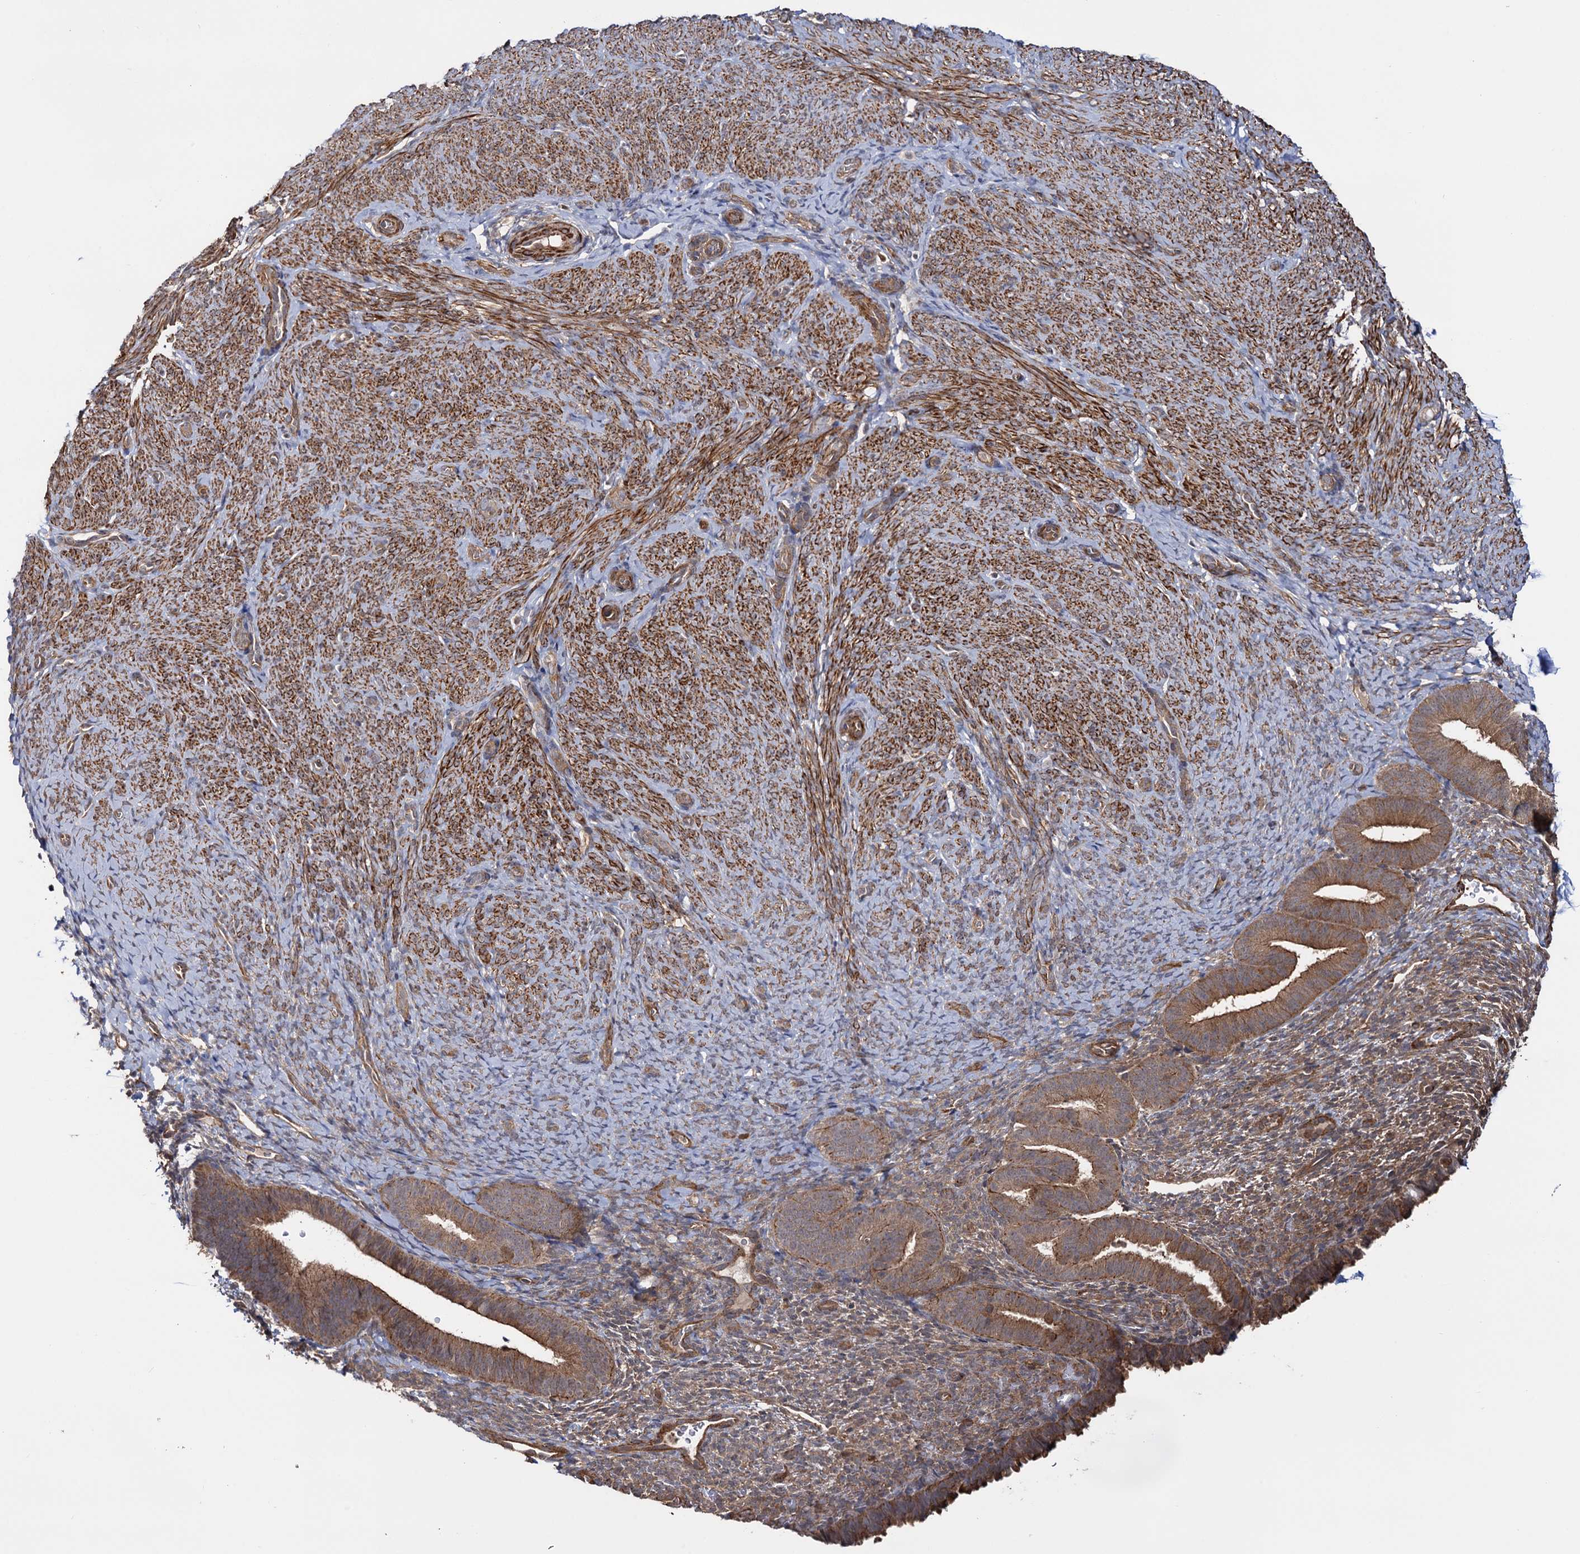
{"staining": {"intensity": "moderate", "quantity": "<25%", "location": "cytoplasmic/membranous"}, "tissue": "endometrium", "cell_type": "Cells in endometrial stroma", "image_type": "normal", "snomed": [{"axis": "morphology", "description": "Normal tissue, NOS"}, {"axis": "topography", "description": "Endometrium"}], "caption": "Brown immunohistochemical staining in unremarkable endometrium shows moderate cytoplasmic/membranous positivity in approximately <25% of cells in endometrial stroma. The protein of interest is stained brown, and the nuclei are stained in blue (DAB (3,3'-diaminobenzidine) IHC with brightfield microscopy, high magnification).", "gene": "ATP8B4", "patient": {"sex": "female", "age": 65}}